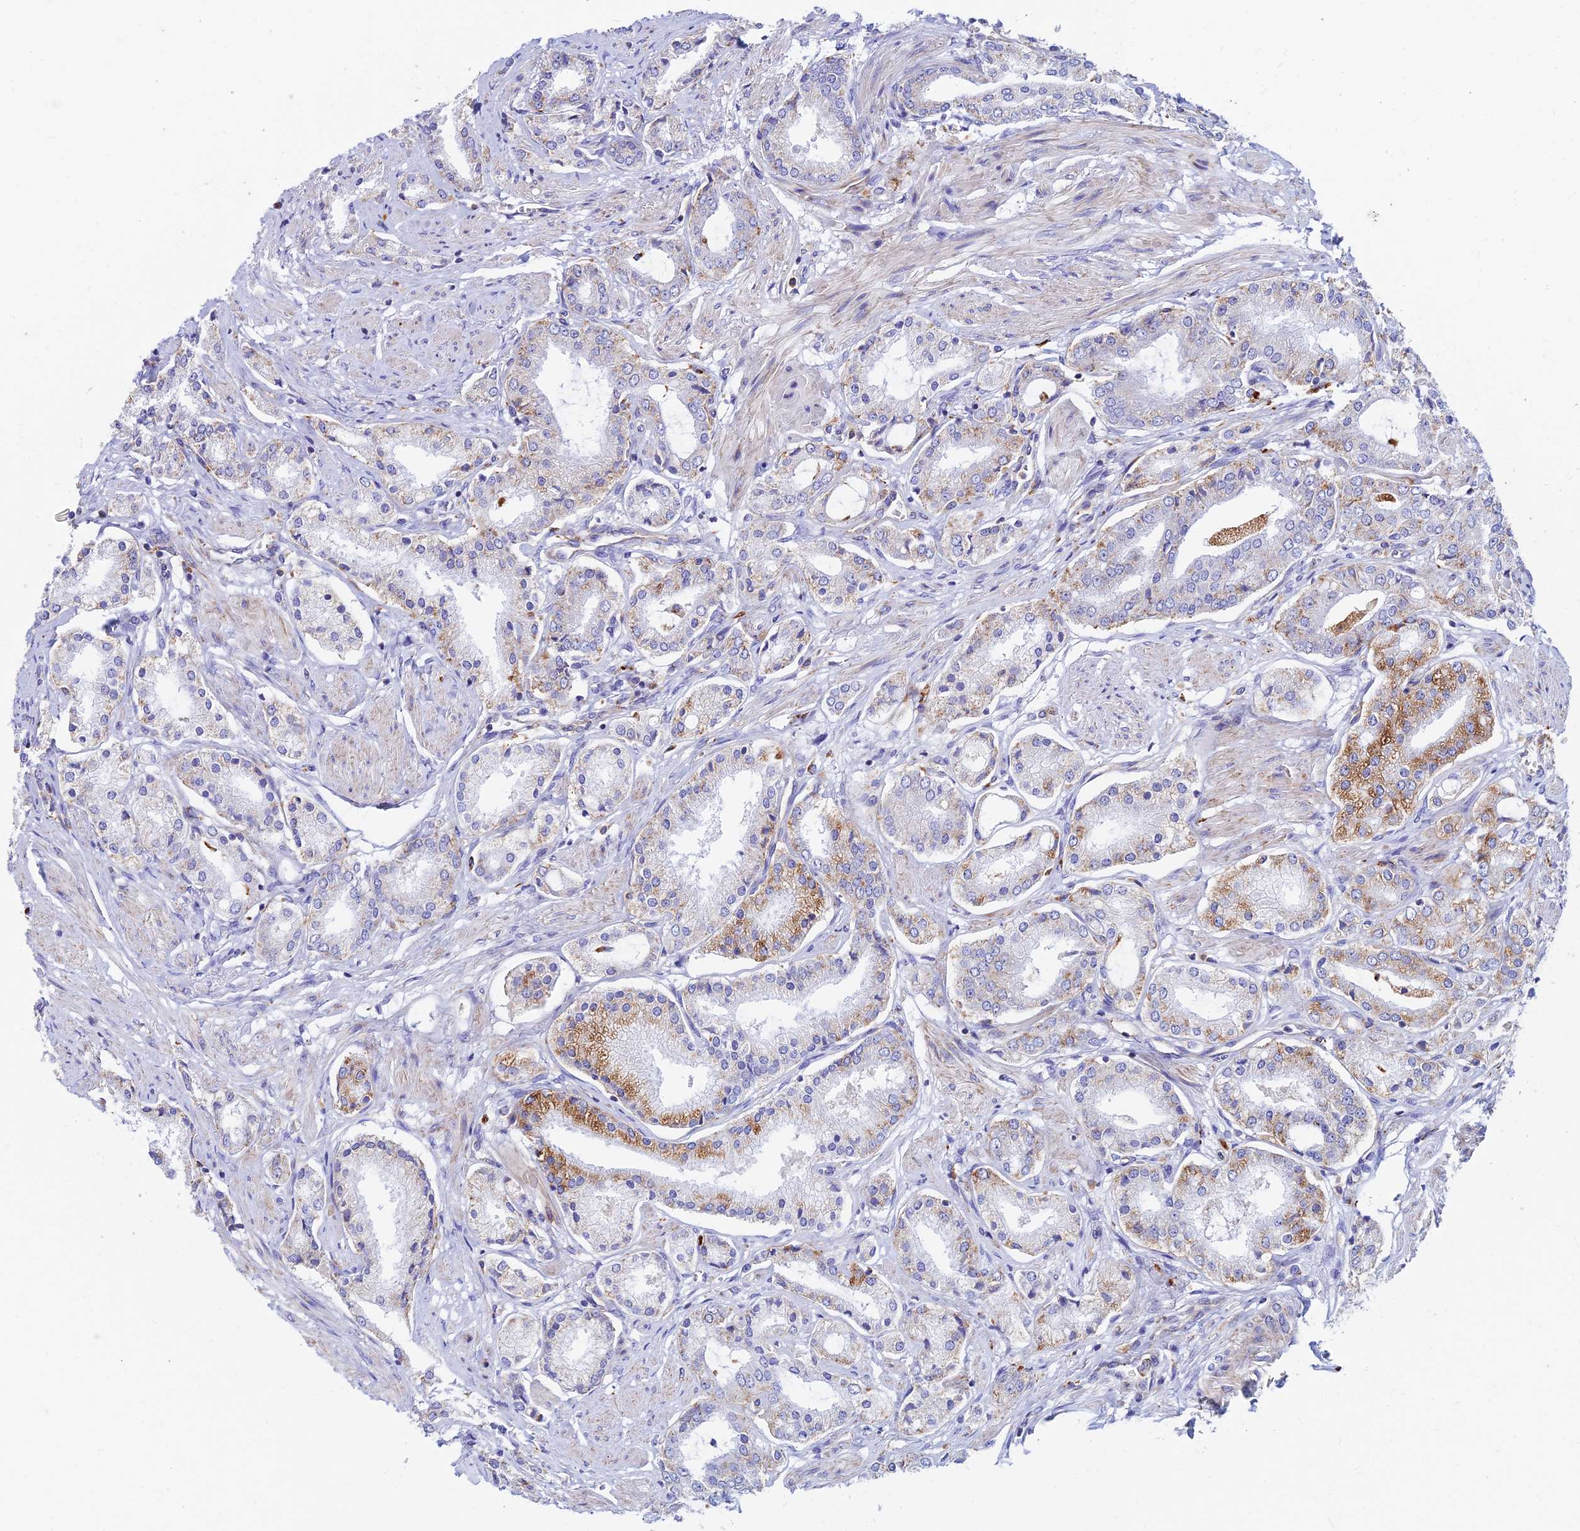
{"staining": {"intensity": "moderate", "quantity": "<25%", "location": "cytoplasmic/membranous"}, "tissue": "prostate cancer", "cell_type": "Tumor cells", "image_type": "cancer", "snomed": [{"axis": "morphology", "description": "Adenocarcinoma, High grade"}, {"axis": "topography", "description": "Prostate and seminal vesicle, NOS"}], "caption": "Approximately <25% of tumor cells in adenocarcinoma (high-grade) (prostate) demonstrate moderate cytoplasmic/membranous protein positivity as visualized by brown immunohistochemical staining.", "gene": "SPNS1", "patient": {"sex": "male", "age": 64}}